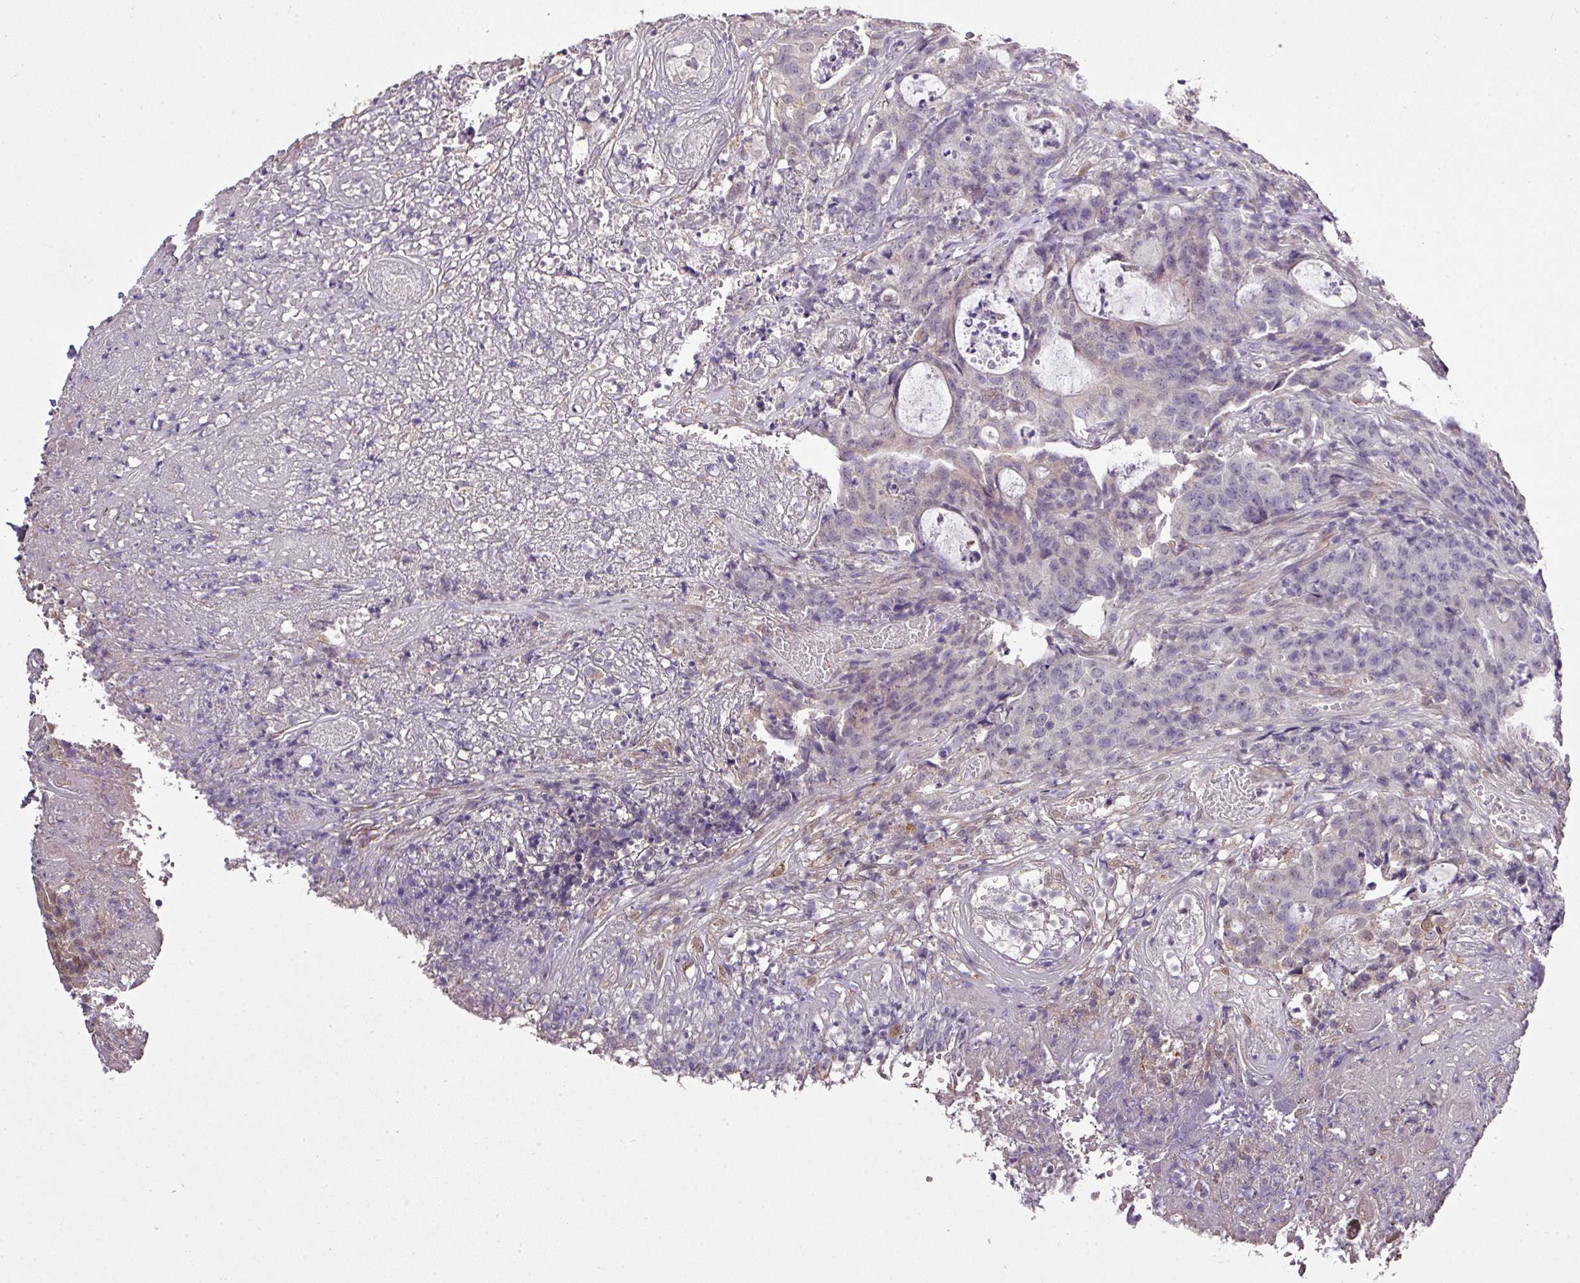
{"staining": {"intensity": "negative", "quantity": "none", "location": "none"}, "tissue": "colorectal cancer", "cell_type": "Tumor cells", "image_type": "cancer", "snomed": [{"axis": "morphology", "description": "Adenocarcinoma, NOS"}, {"axis": "topography", "description": "Colon"}], "caption": "Colorectal cancer was stained to show a protein in brown. There is no significant expression in tumor cells. Nuclei are stained in blue.", "gene": "JPH2", "patient": {"sex": "male", "age": 83}}